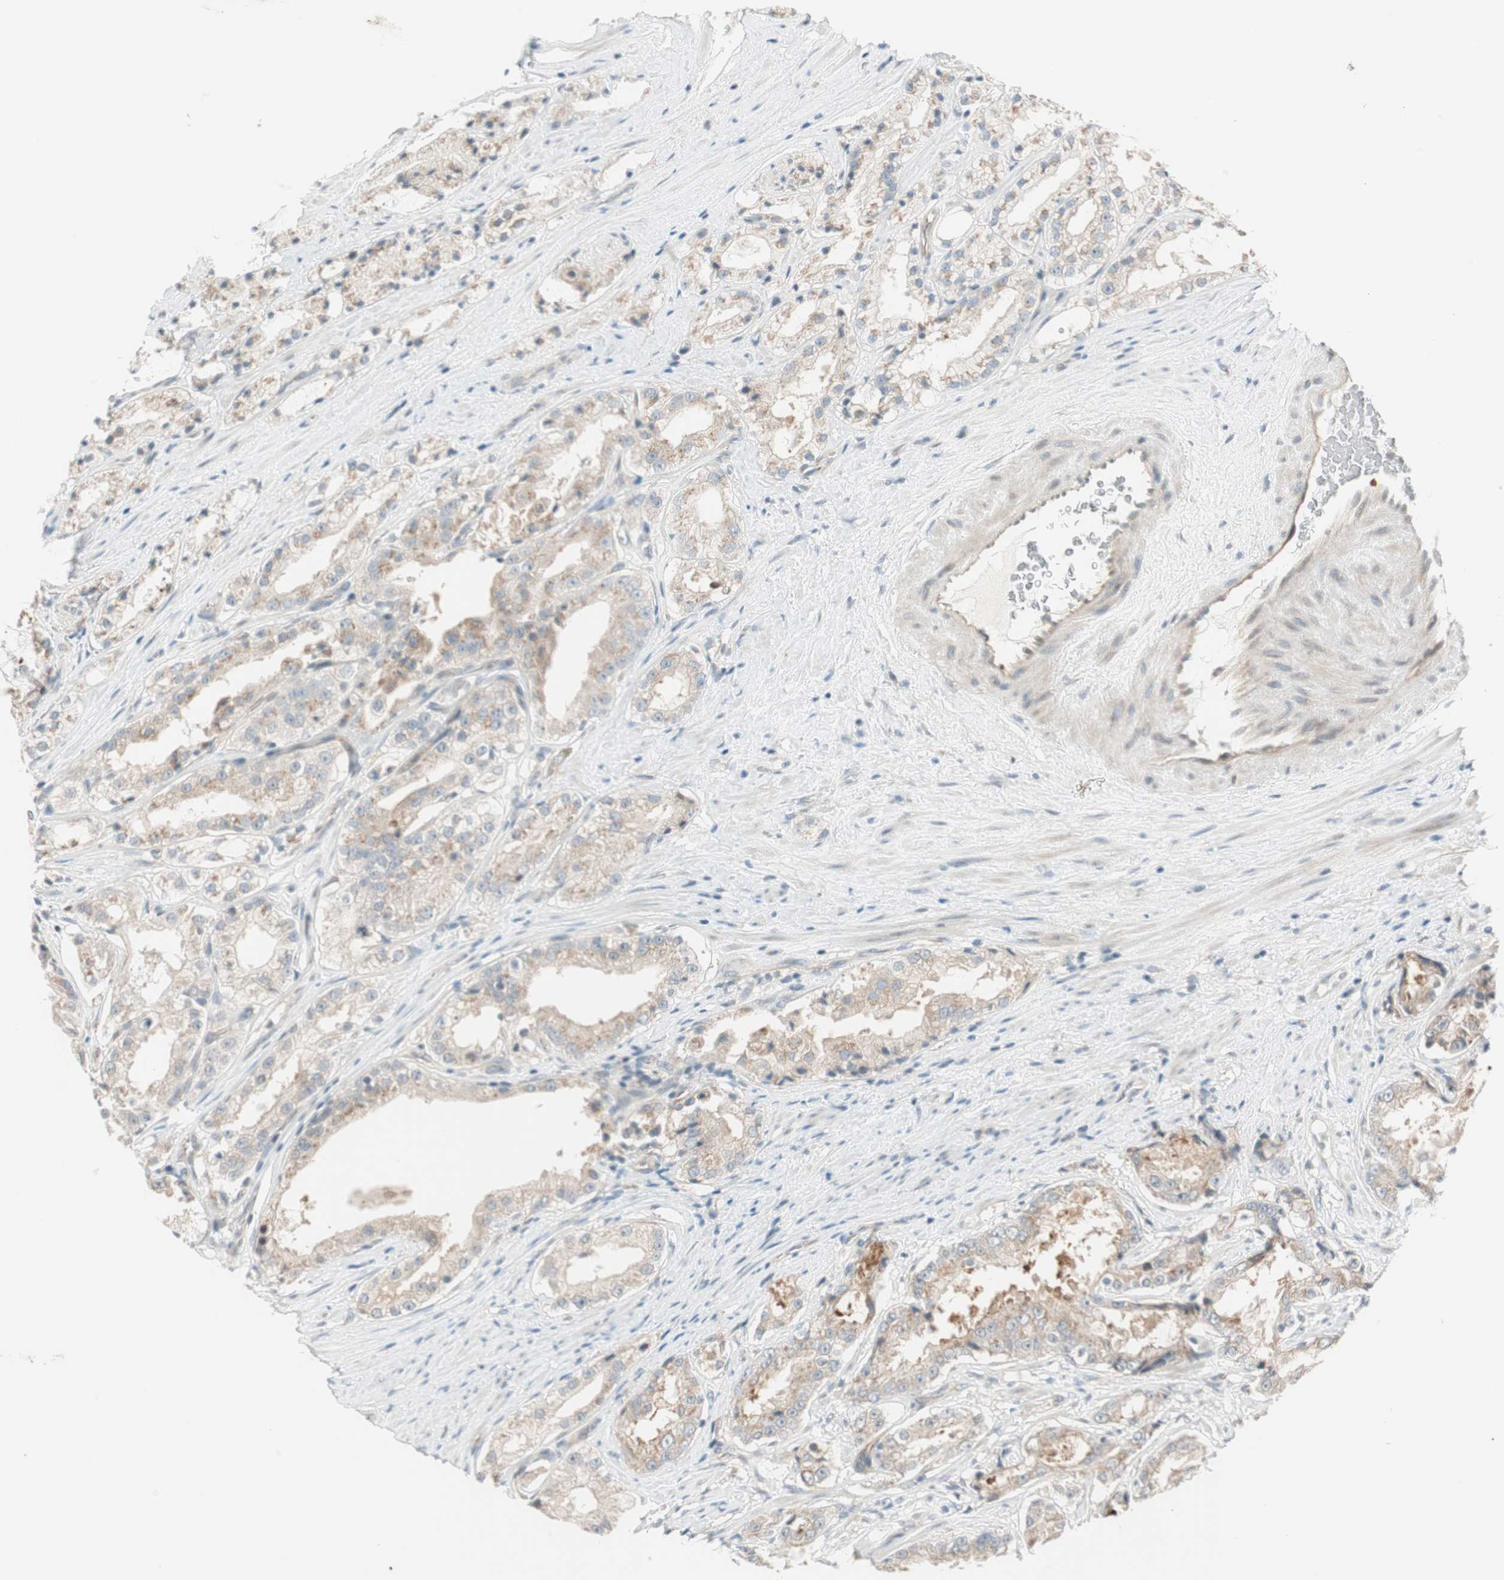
{"staining": {"intensity": "weak", "quantity": ">75%", "location": "cytoplasmic/membranous"}, "tissue": "prostate cancer", "cell_type": "Tumor cells", "image_type": "cancer", "snomed": [{"axis": "morphology", "description": "Adenocarcinoma, High grade"}, {"axis": "topography", "description": "Prostate"}], "caption": "Protein expression analysis of high-grade adenocarcinoma (prostate) displays weak cytoplasmic/membranous expression in about >75% of tumor cells. The protein of interest is shown in brown color, while the nuclei are stained blue.", "gene": "CGRRF1", "patient": {"sex": "male", "age": 73}}